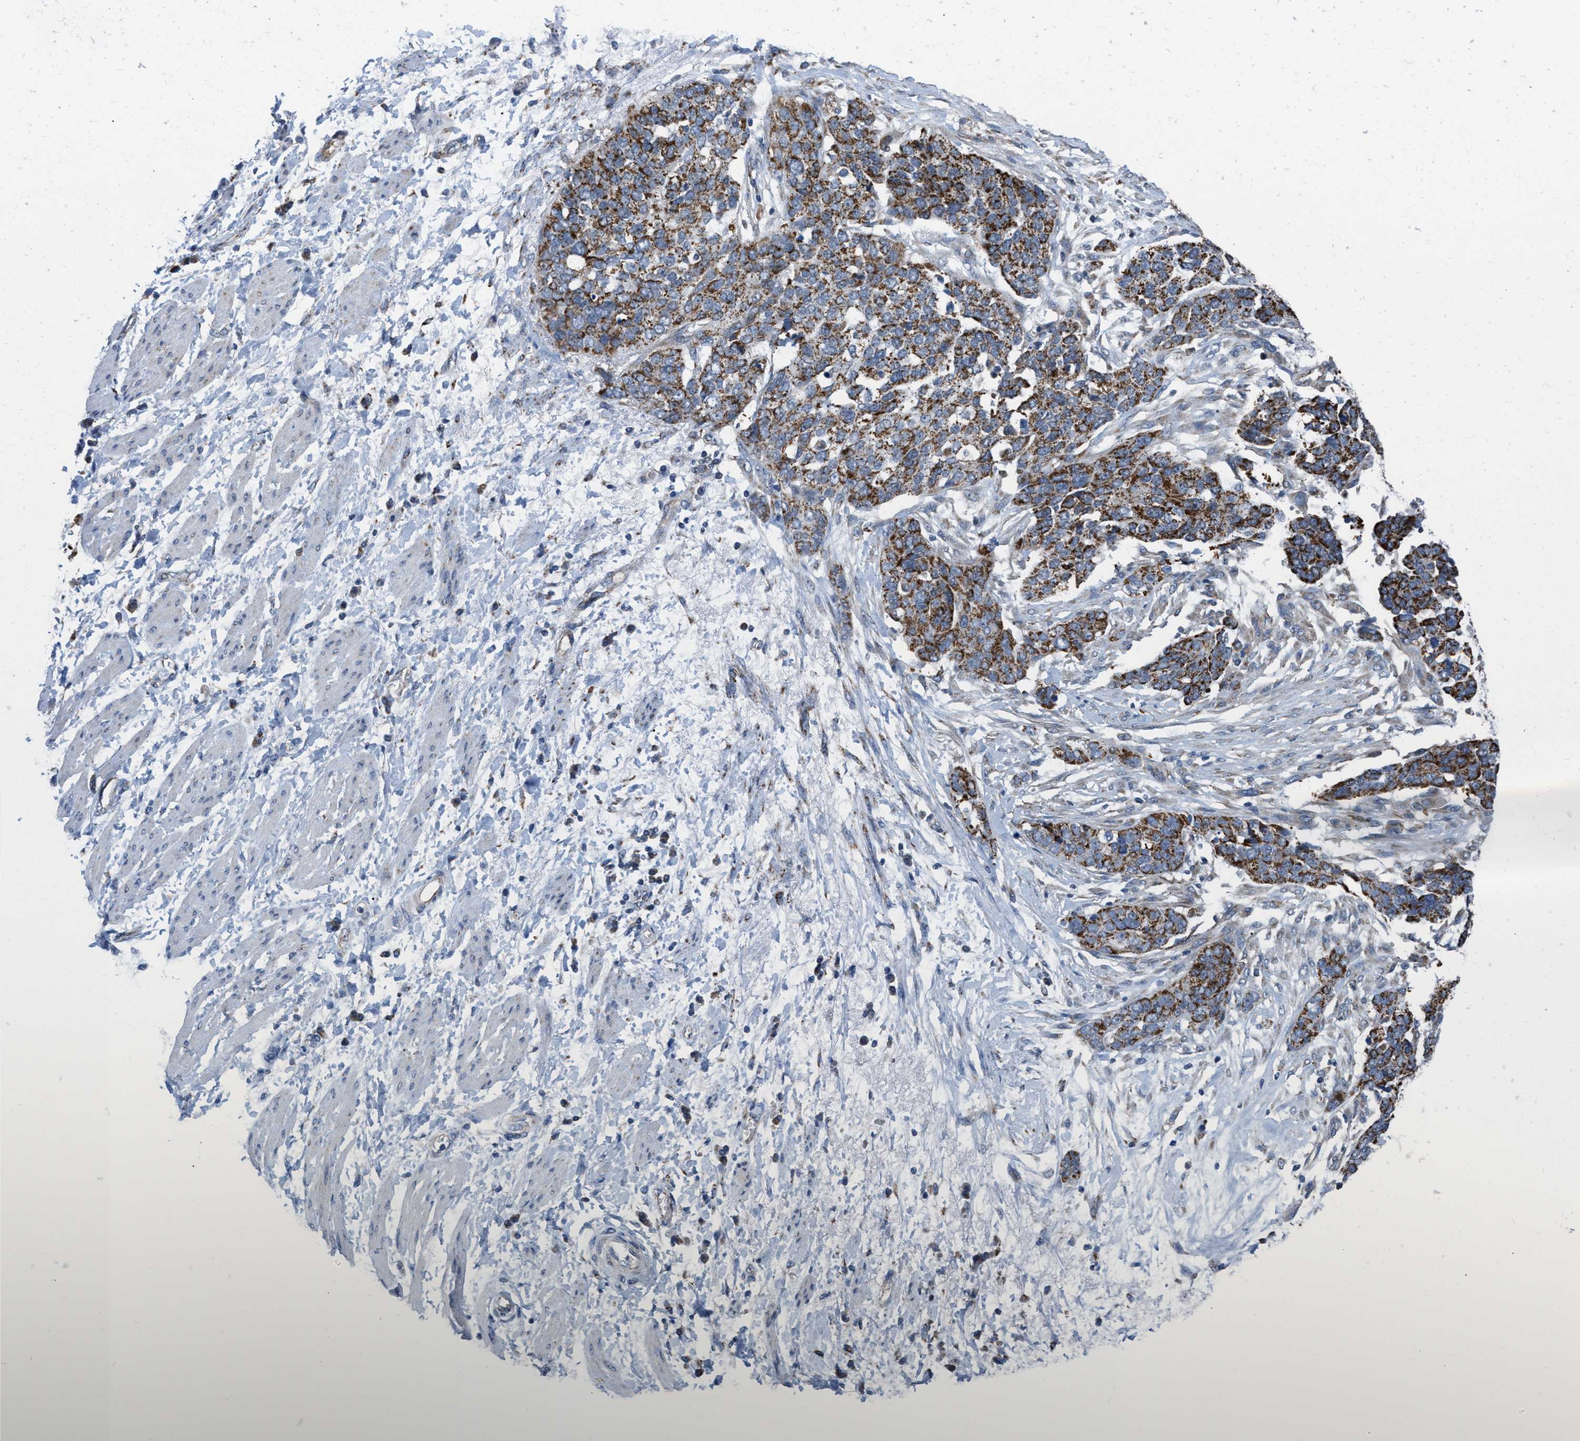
{"staining": {"intensity": "strong", "quantity": ">75%", "location": "cytoplasmic/membranous"}, "tissue": "ovarian cancer", "cell_type": "Tumor cells", "image_type": "cancer", "snomed": [{"axis": "morphology", "description": "Cystadenocarcinoma, serous, NOS"}, {"axis": "topography", "description": "Ovary"}], "caption": "Tumor cells demonstrate high levels of strong cytoplasmic/membranous expression in about >75% of cells in ovarian serous cystadenocarcinoma. The staining is performed using DAB brown chromogen to label protein expression. The nuclei are counter-stained blue using hematoxylin.", "gene": "BCL10", "patient": {"sex": "female", "age": 44}}